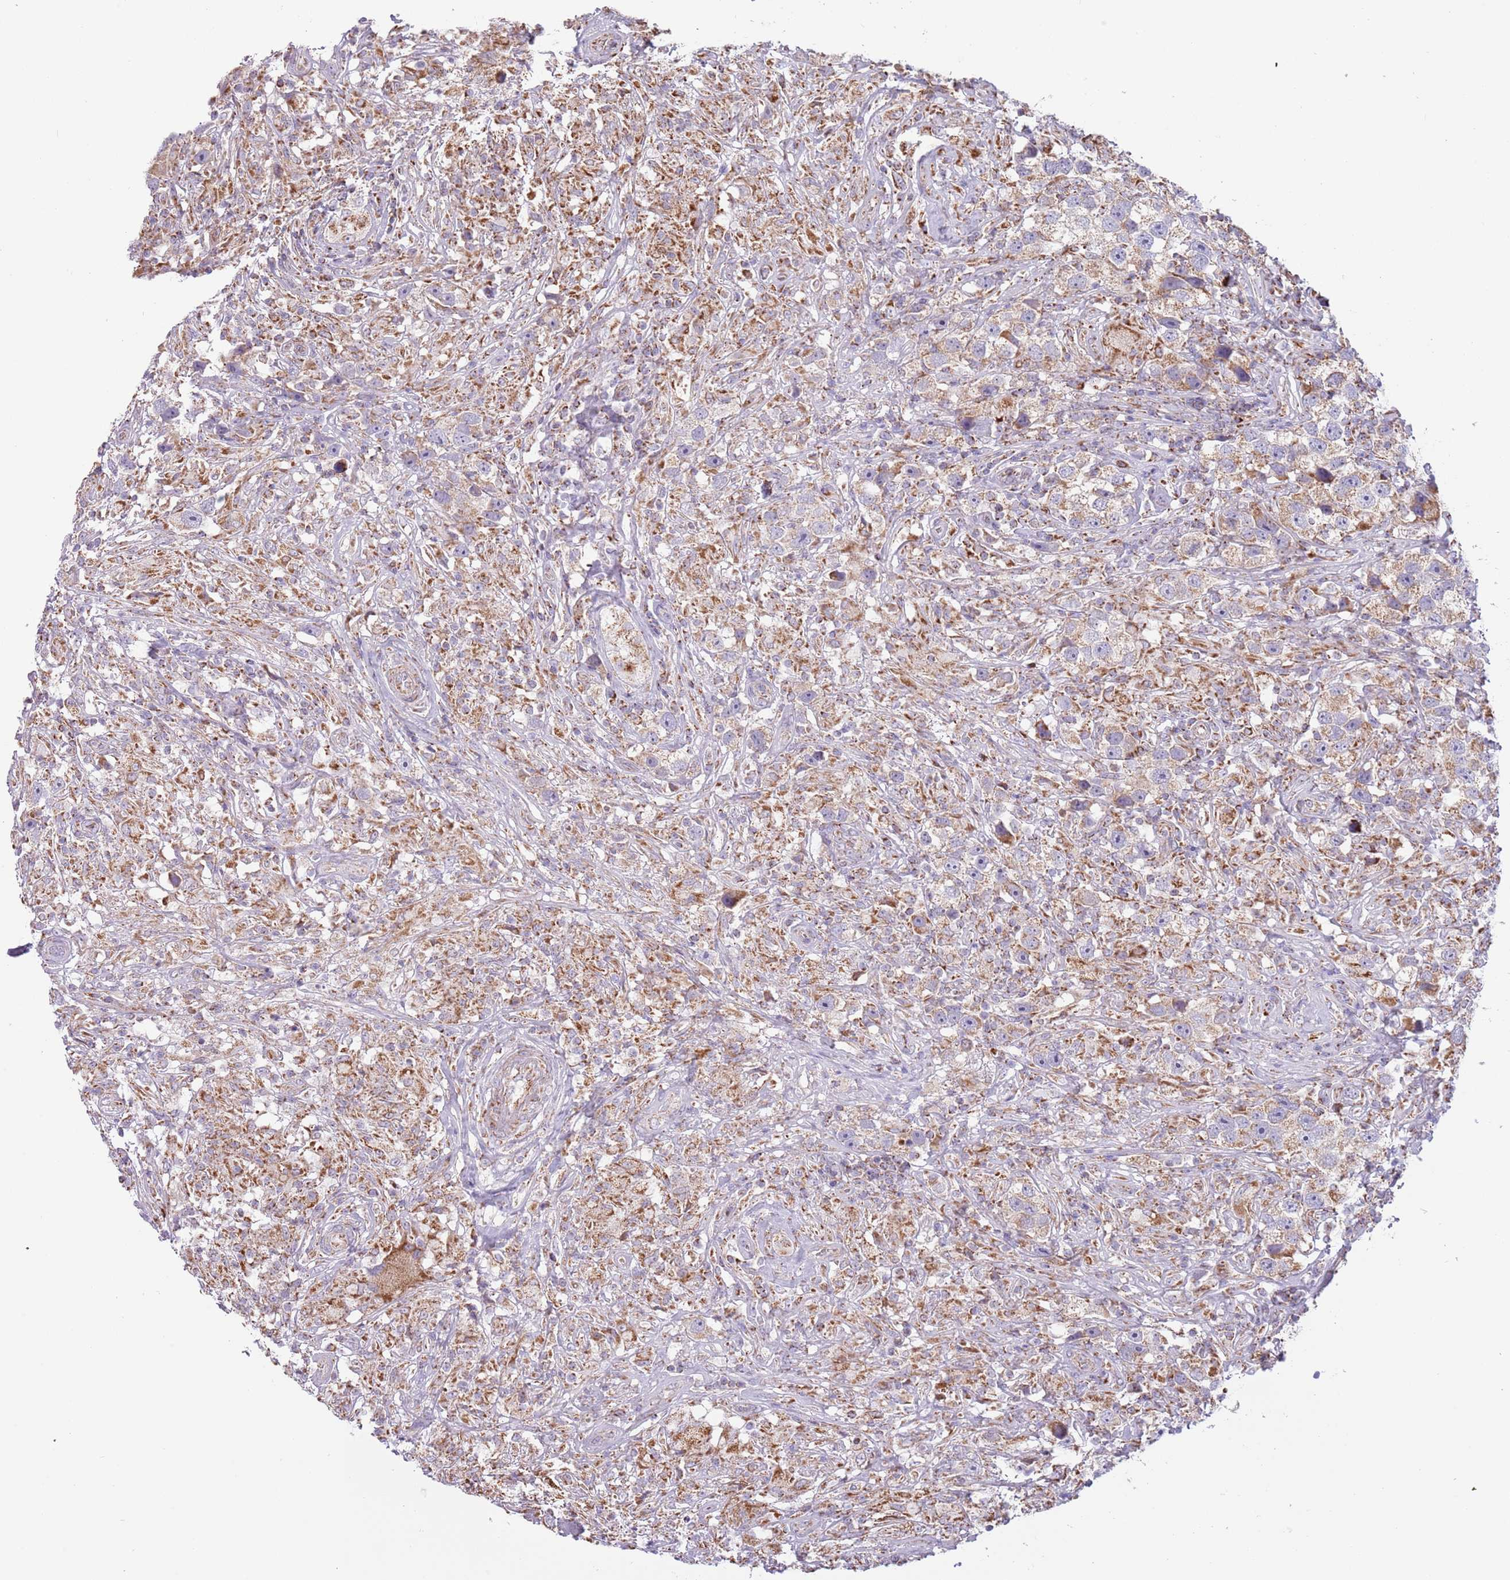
{"staining": {"intensity": "moderate", "quantity": ">75%", "location": "cytoplasmic/membranous"}, "tissue": "testis cancer", "cell_type": "Tumor cells", "image_type": "cancer", "snomed": [{"axis": "morphology", "description": "Seminoma, NOS"}, {"axis": "topography", "description": "Testis"}], "caption": "Protein expression analysis of human testis seminoma reveals moderate cytoplasmic/membranous expression in approximately >75% of tumor cells.", "gene": "LHX6", "patient": {"sex": "male", "age": 49}}